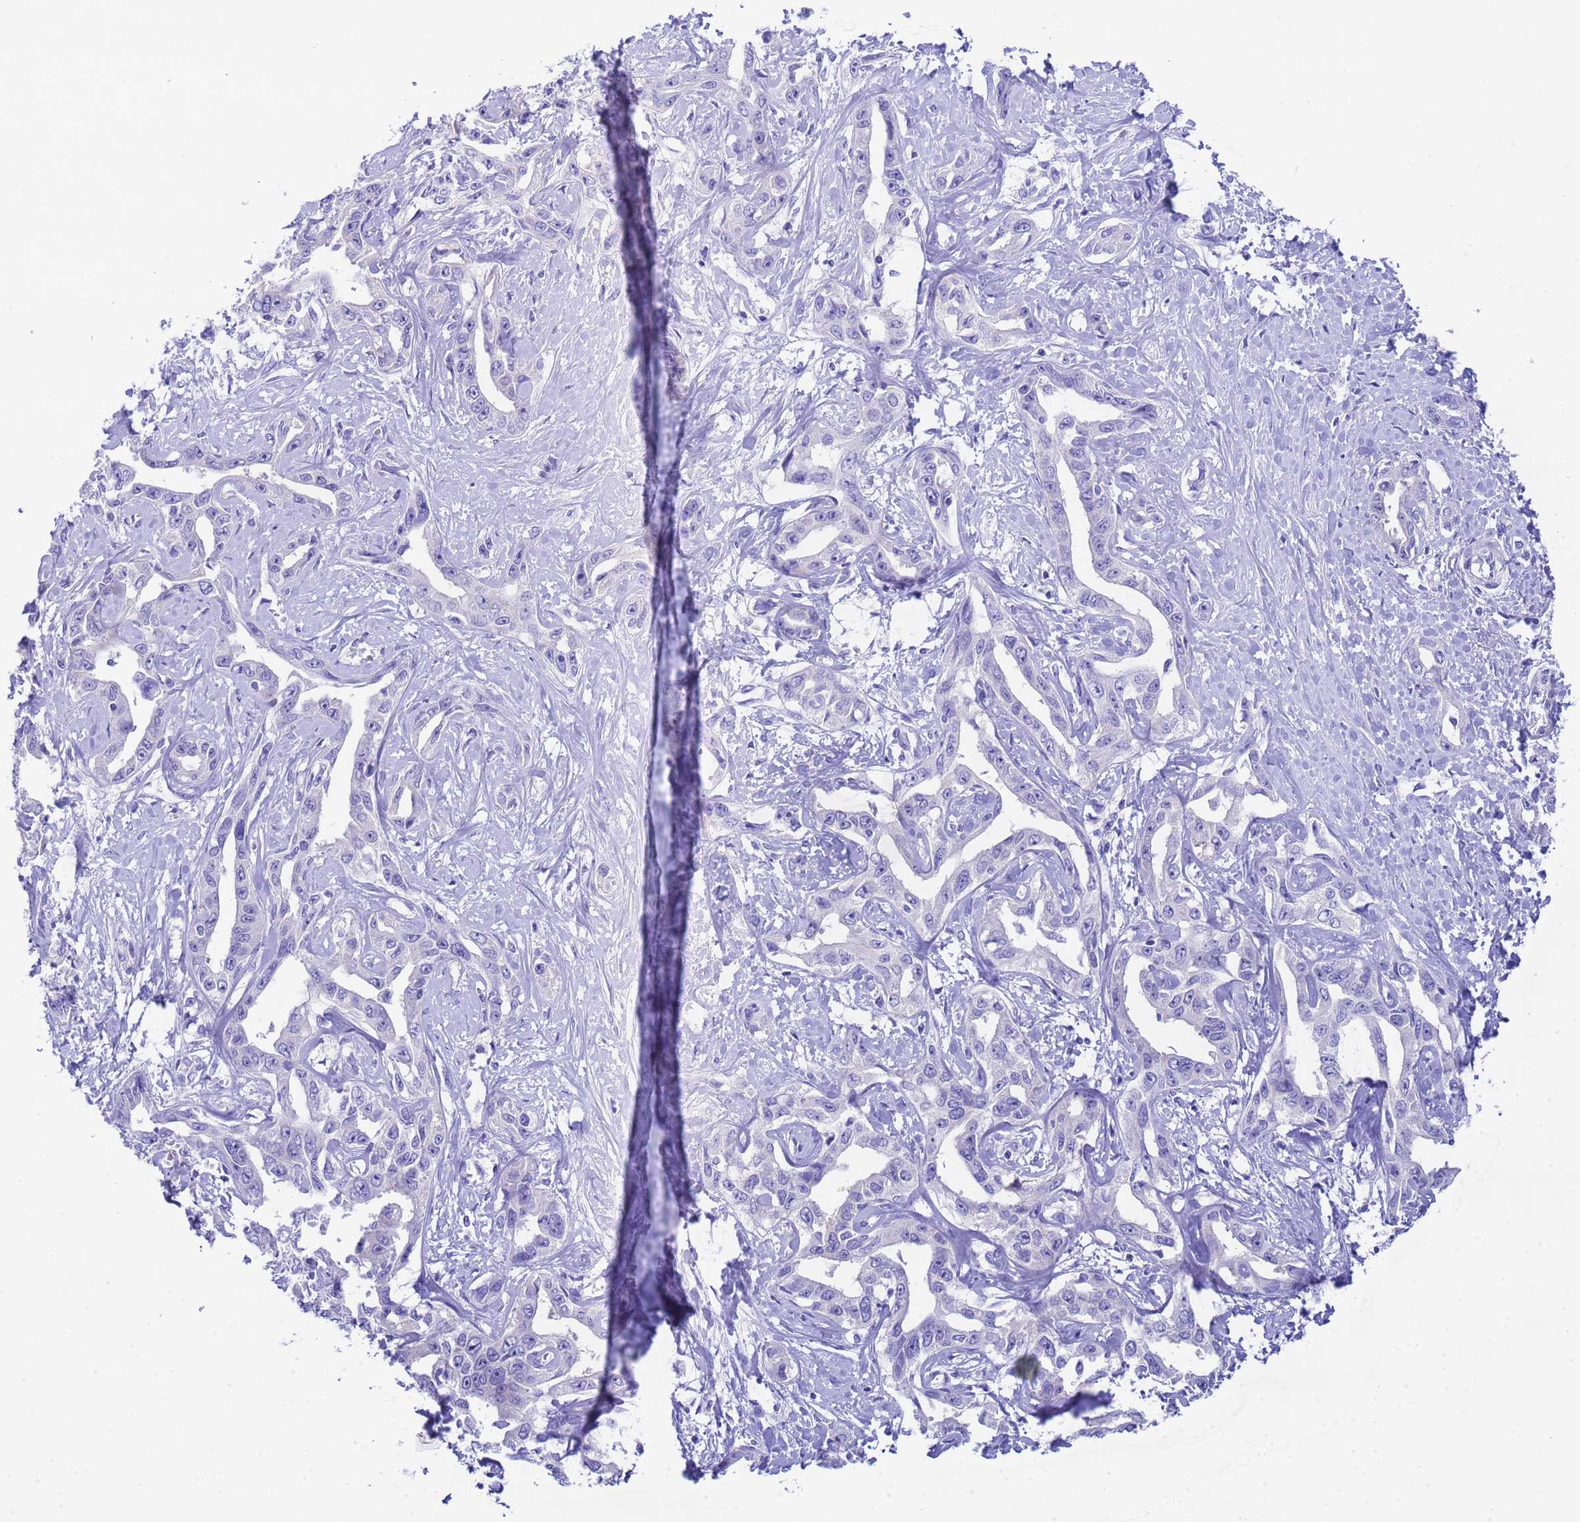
{"staining": {"intensity": "negative", "quantity": "none", "location": "none"}, "tissue": "liver cancer", "cell_type": "Tumor cells", "image_type": "cancer", "snomed": [{"axis": "morphology", "description": "Cholangiocarcinoma"}, {"axis": "topography", "description": "Liver"}], "caption": "Tumor cells show no significant protein positivity in liver cancer (cholangiocarcinoma). (DAB (3,3'-diaminobenzidine) IHC with hematoxylin counter stain).", "gene": "USP38", "patient": {"sex": "male", "age": 59}}